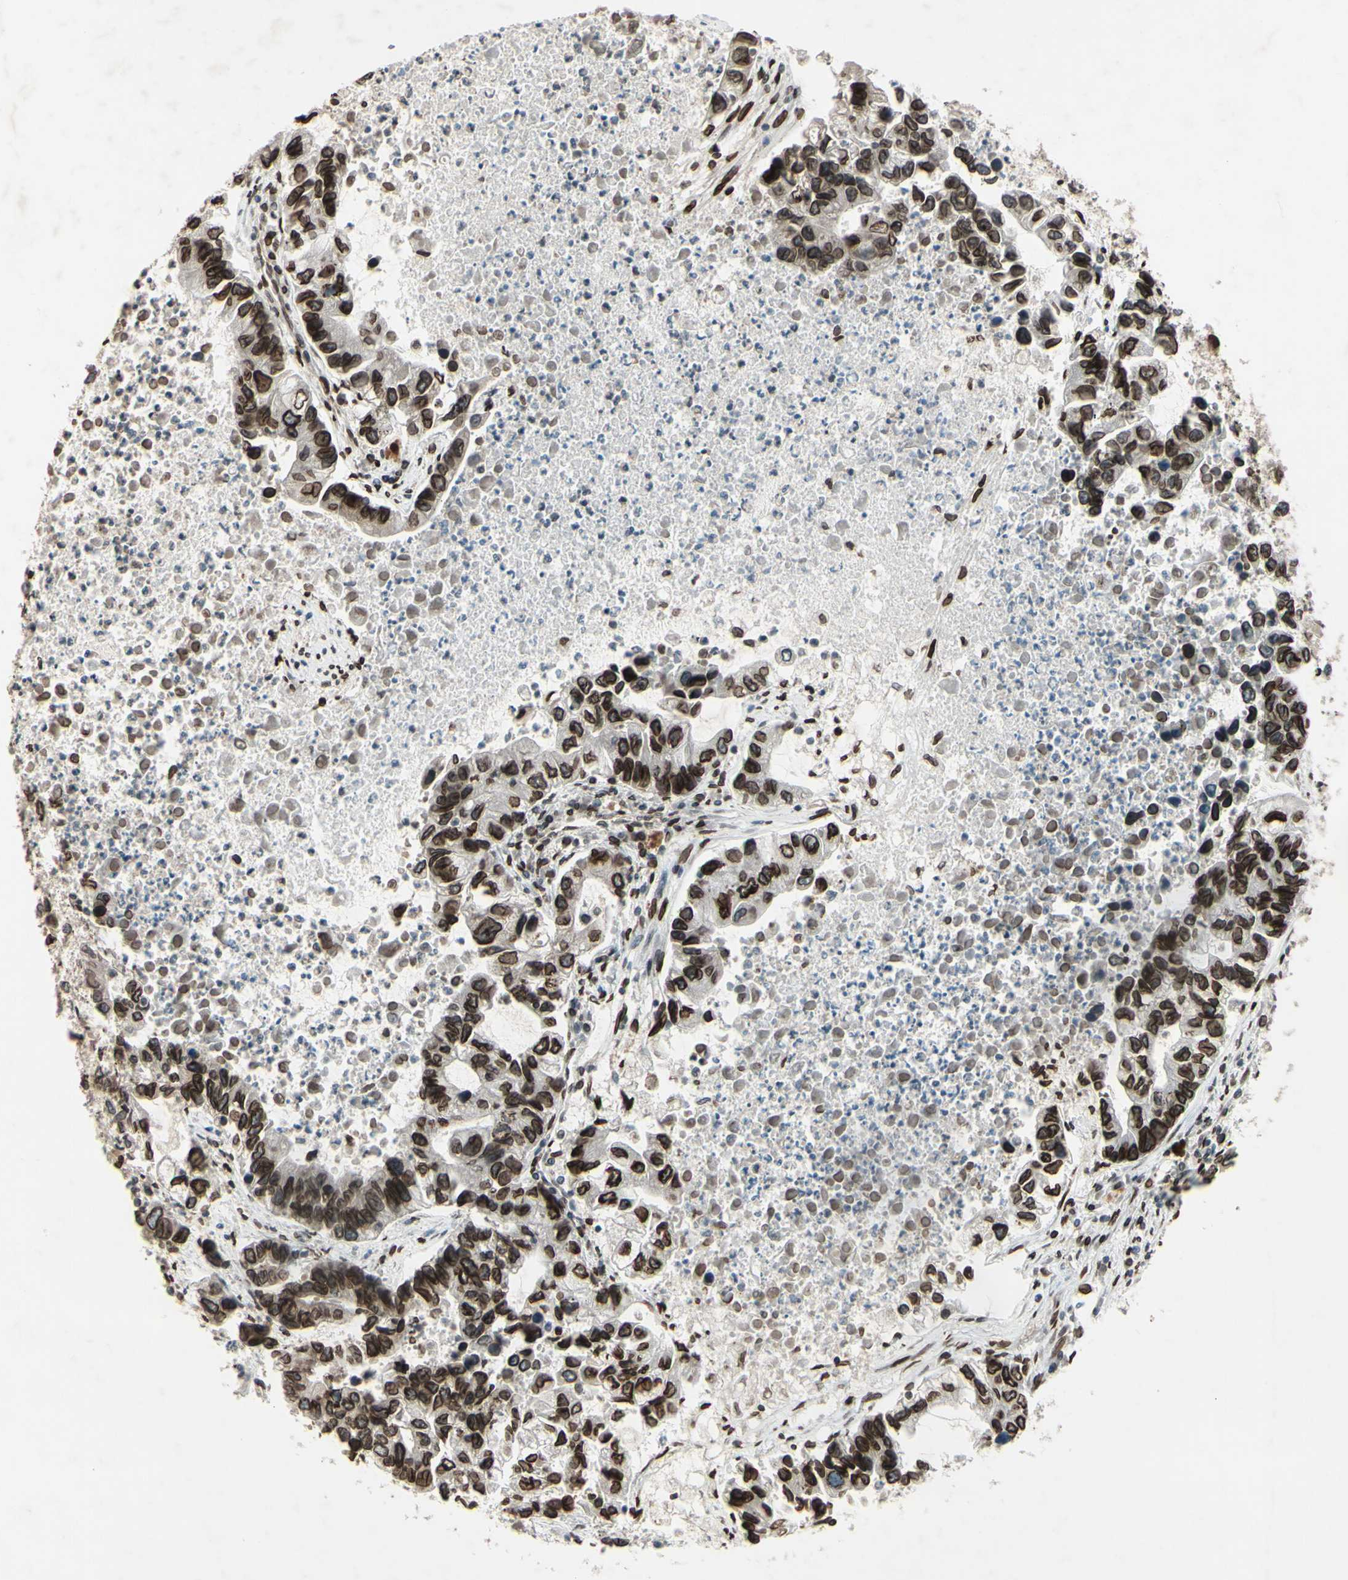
{"staining": {"intensity": "strong", "quantity": ">75%", "location": "cytoplasmic/membranous,nuclear"}, "tissue": "lung cancer", "cell_type": "Tumor cells", "image_type": "cancer", "snomed": [{"axis": "morphology", "description": "Adenocarcinoma, NOS"}, {"axis": "topography", "description": "Lung"}], "caption": "Immunohistochemical staining of human lung cancer displays strong cytoplasmic/membranous and nuclear protein expression in approximately >75% of tumor cells.", "gene": "MLF2", "patient": {"sex": "female", "age": 51}}